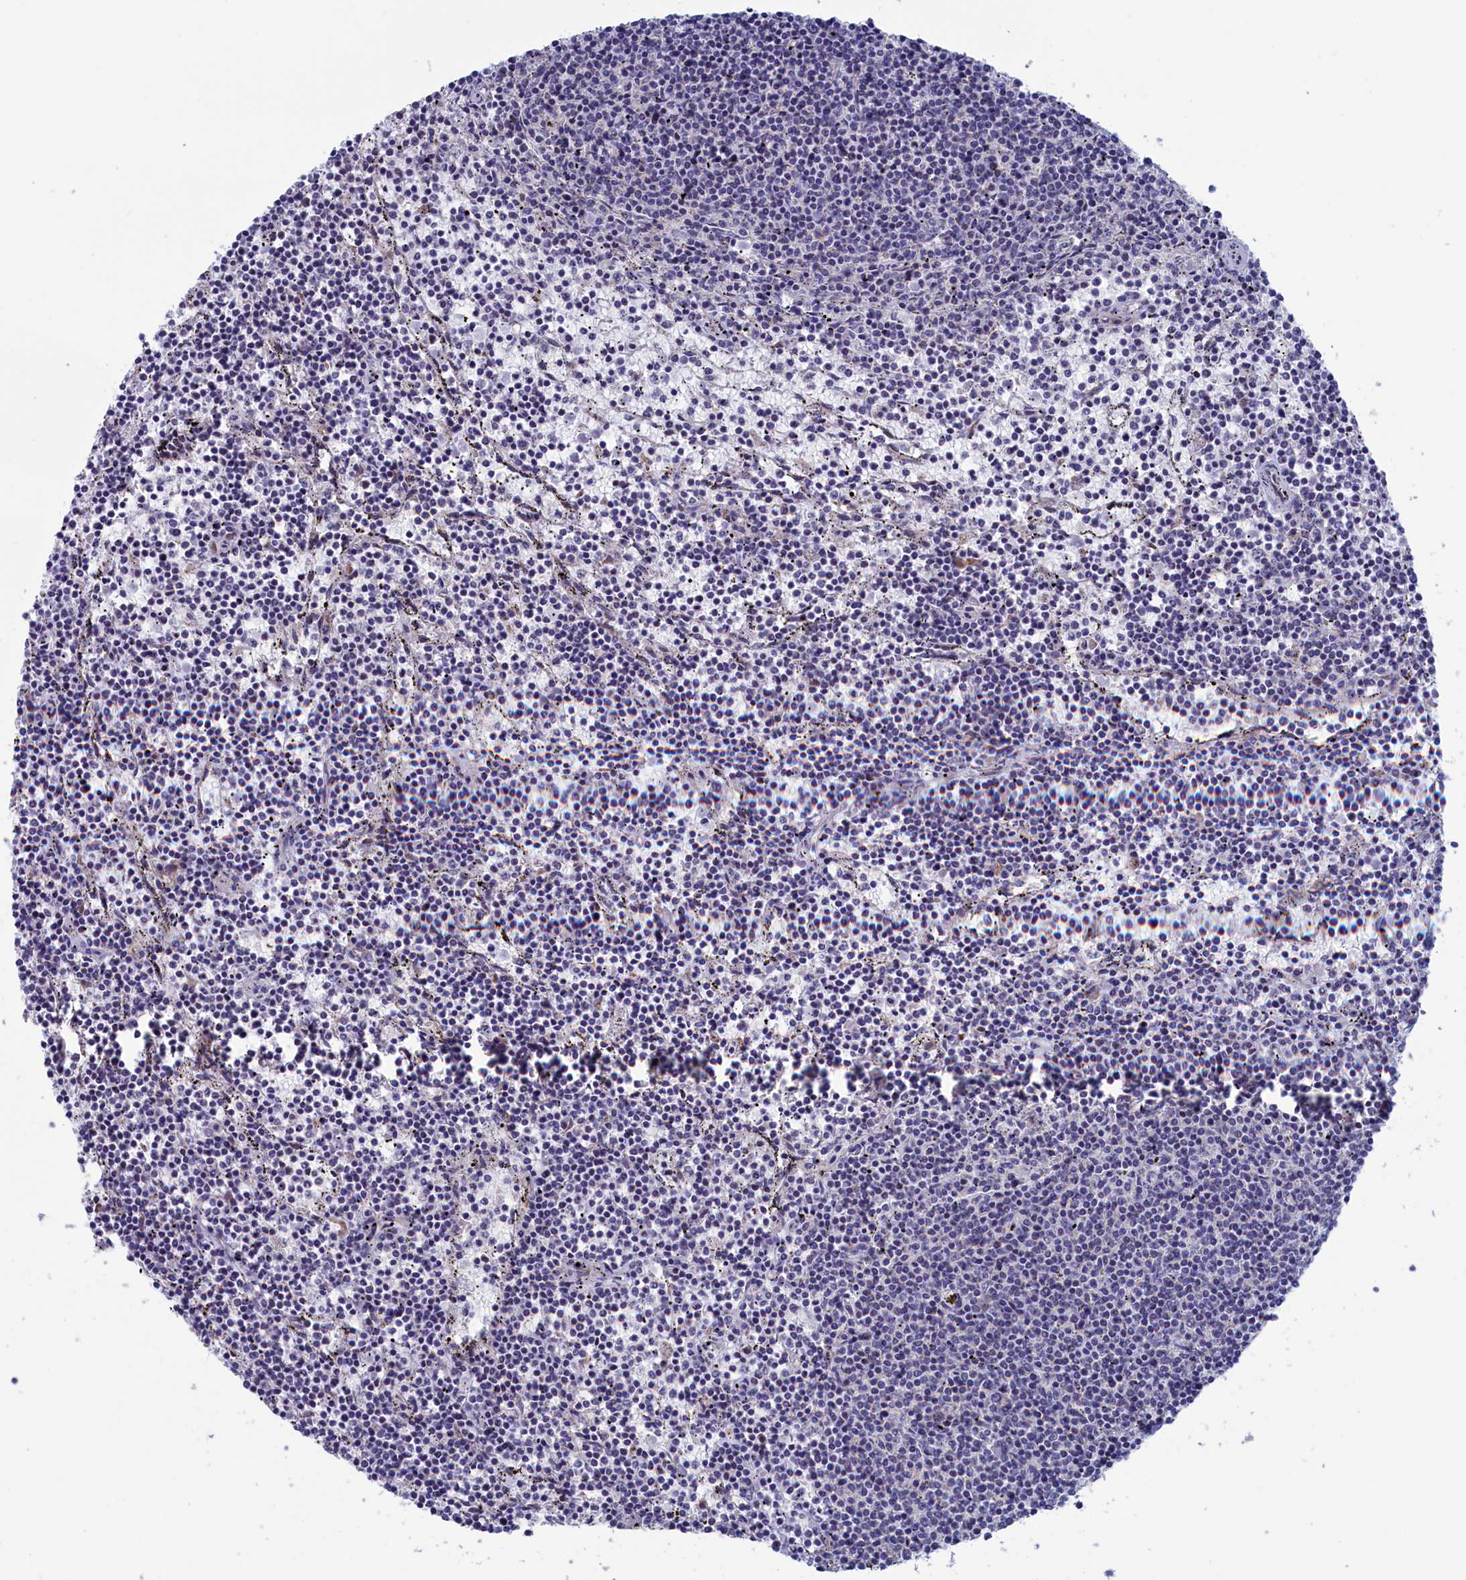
{"staining": {"intensity": "negative", "quantity": "none", "location": "none"}, "tissue": "lymphoma", "cell_type": "Tumor cells", "image_type": "cancer", "snomed": [{"axis": "morphology", "description": "Malignant lymphoma, non-Hodgkin's type, Low grade"}, {"axis": "topography", "description": "Spleen"}], "caption": "The immunohistochemistry histopathology image has no significant positivity in tumor cells of lymphoma tissue.", "gene": "NIBAN3", "patient": {"sex": "female", "age": 50}}